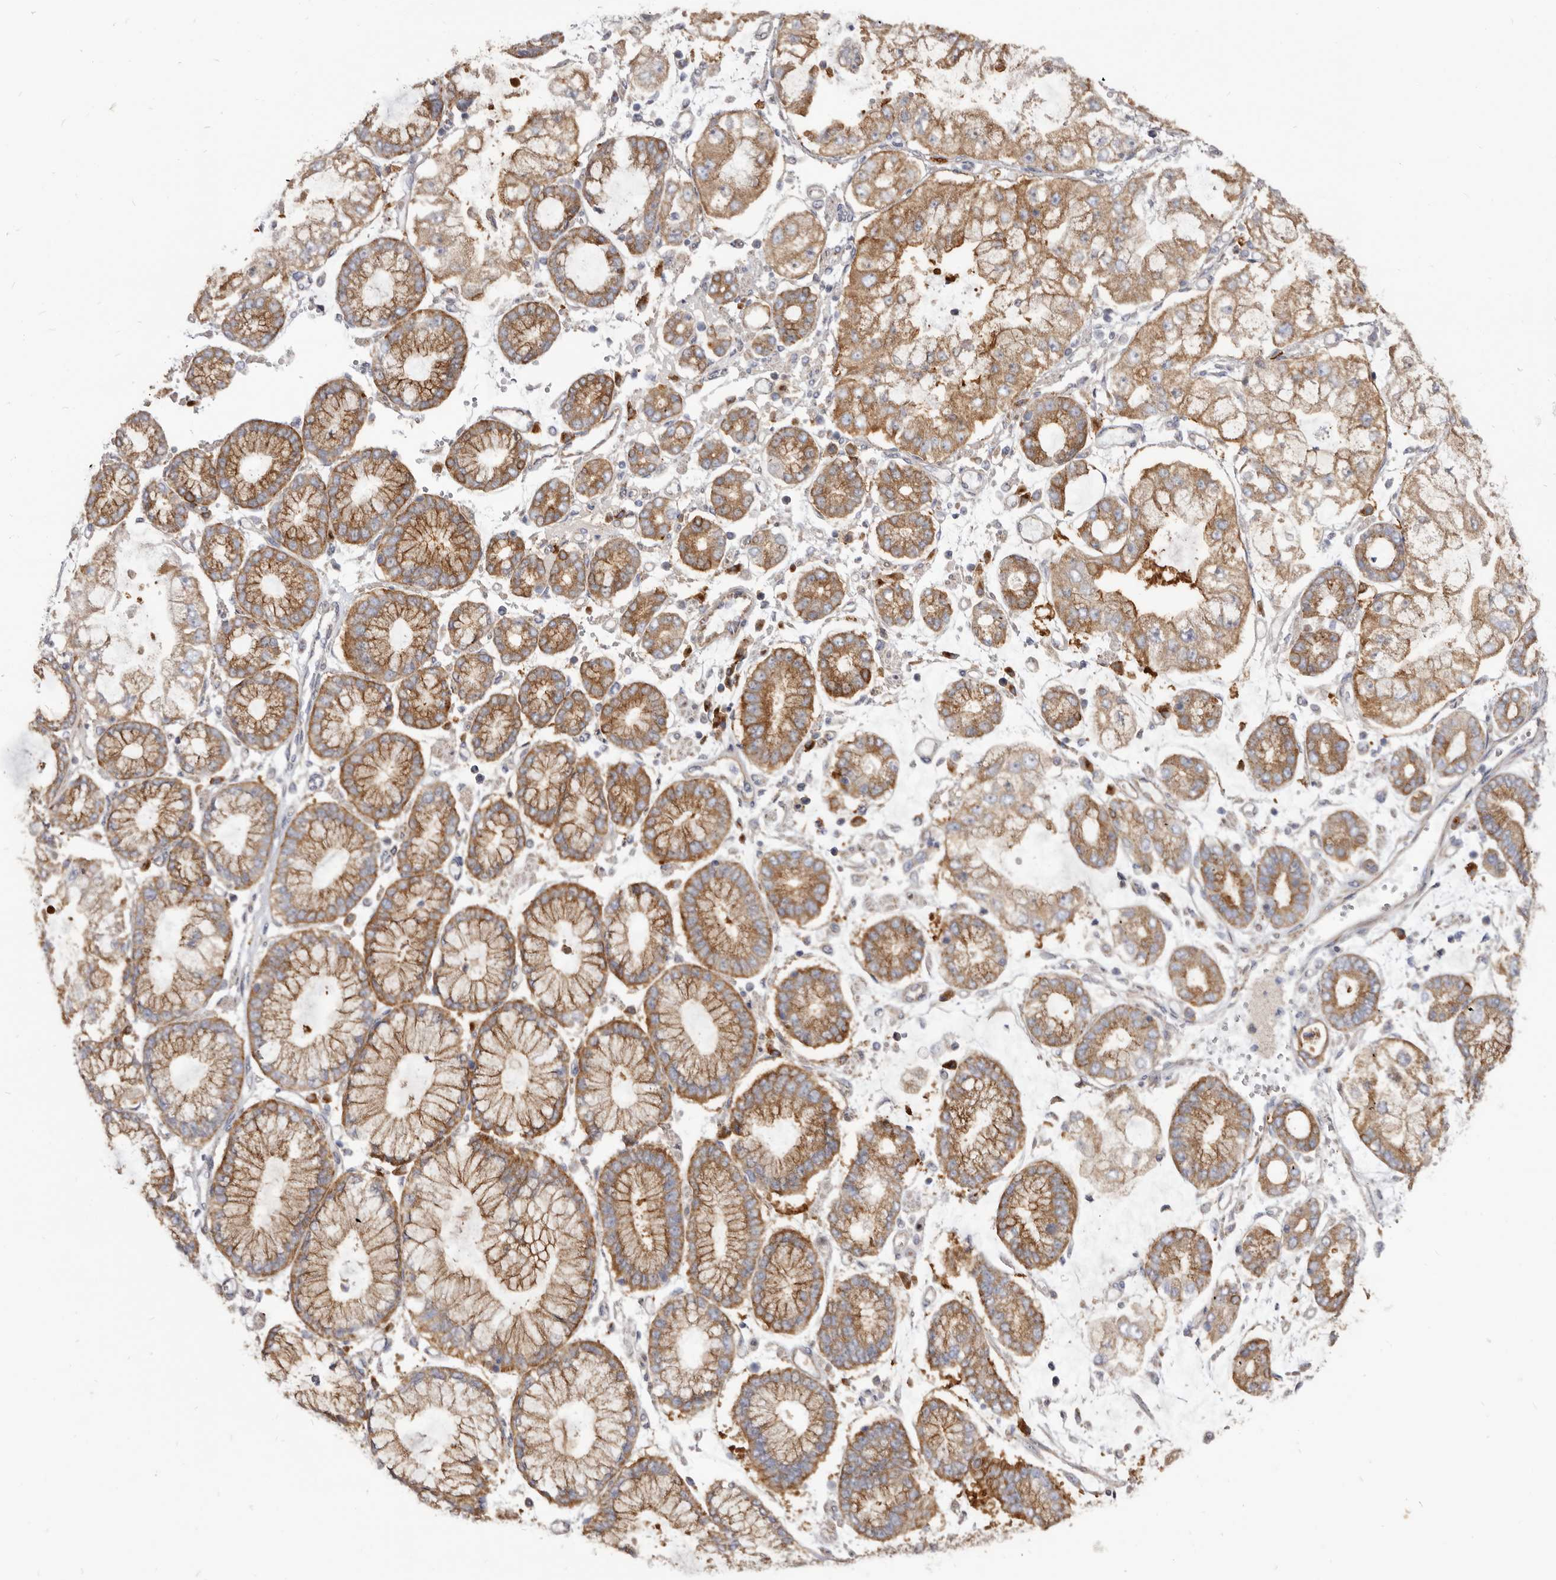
{"staining": {"intensity": "moderate", "quantity": ">75%", "location": "cytoplasmic/membranous"}, "tissue": "stomach cancer", "cell_type": "Tumor cells", "image_type": "cancer", "snomed": [{"axis": "morphology", "description": "Adenocarcinoma, NOS"}, {"axis": "topography", "description": "Stomach"}], "caption": "Immunohistochemical staining of stomach cancer (adenocarcinoma) reveals medium levels of moderate cytoplasmic/membranous protein expression in approximately >75% of tumor cells.", "gene": "TPD52", "patient": {"sex": "male", "age": 76}}